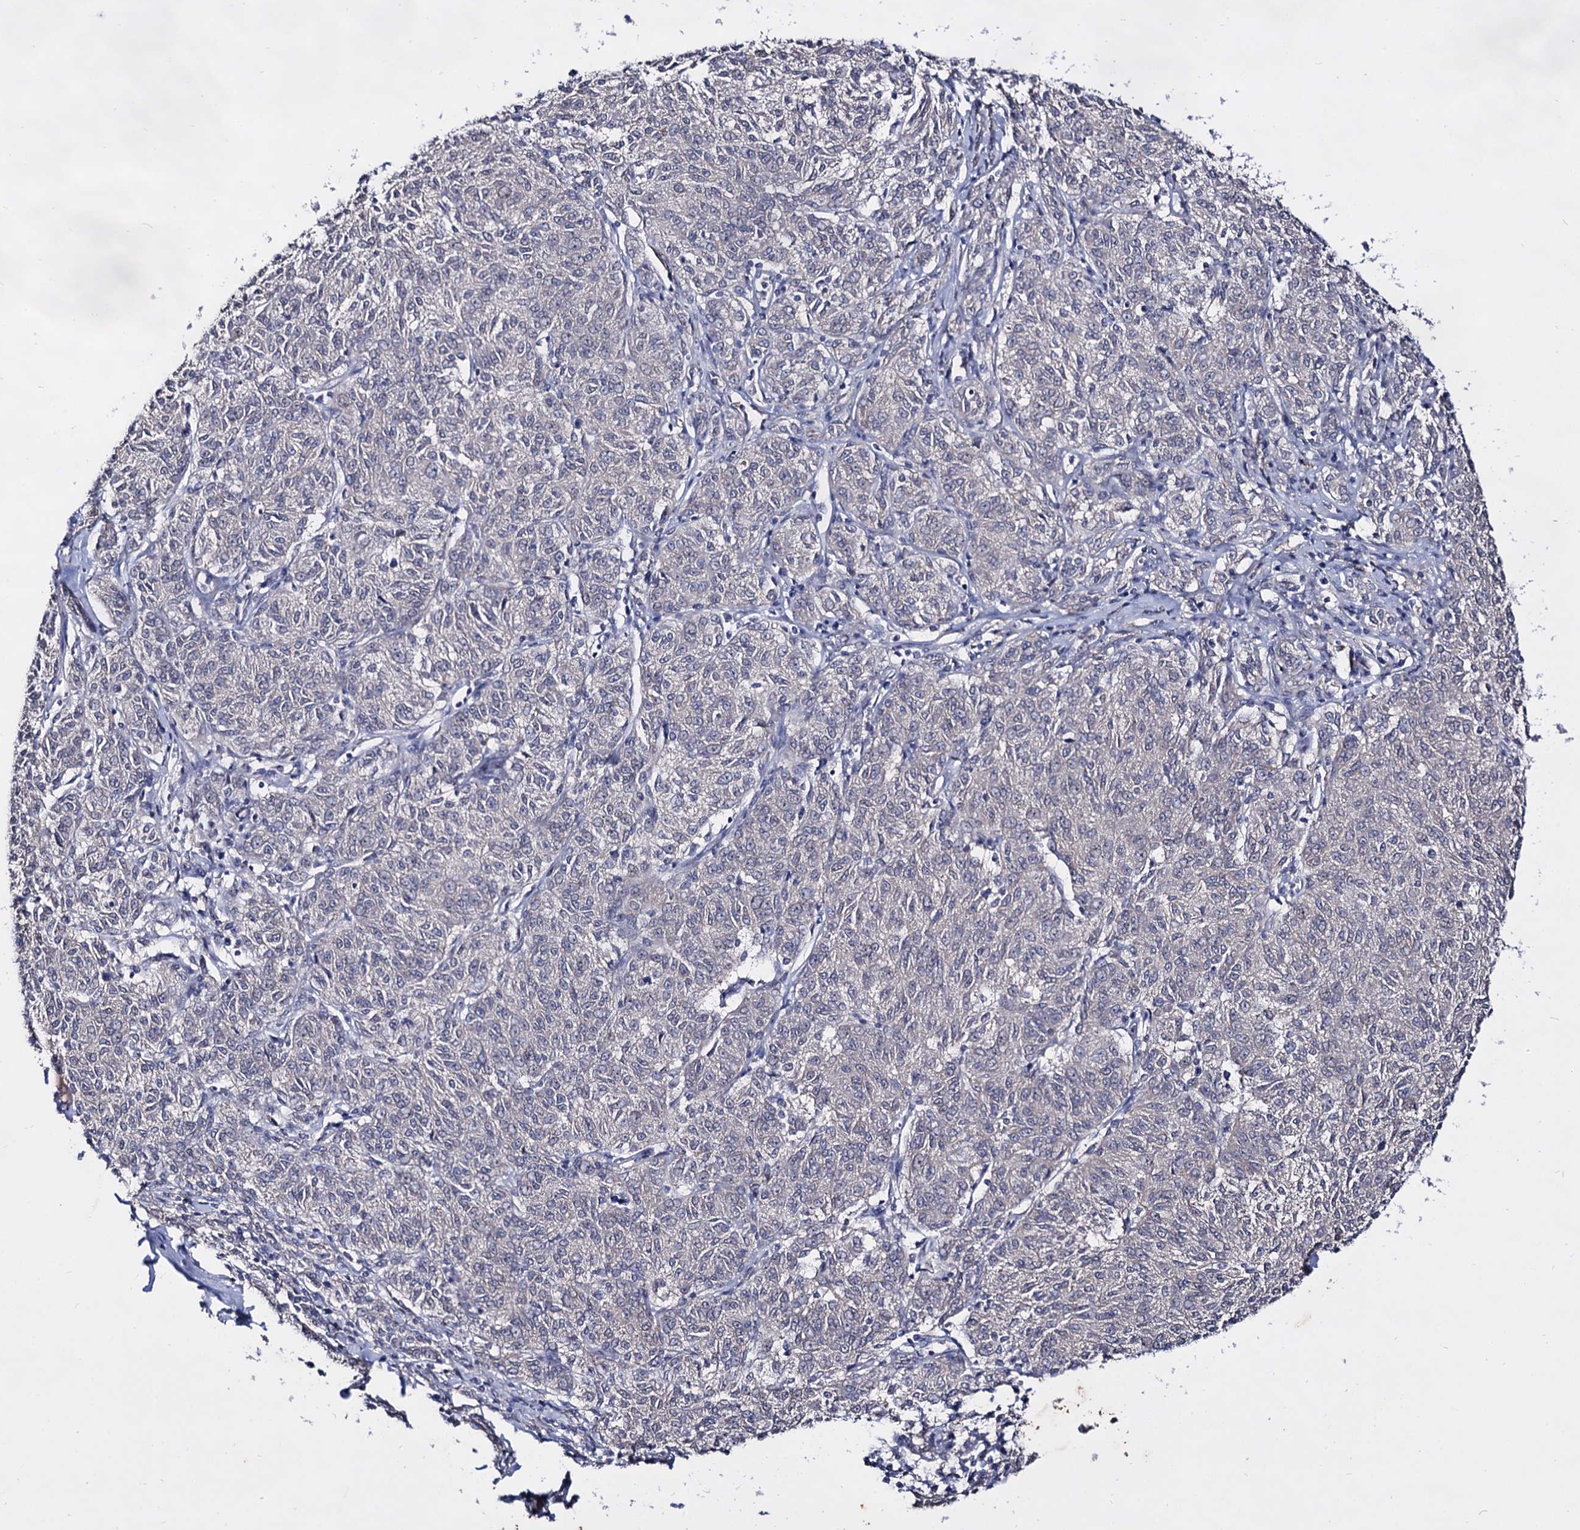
{"staining": {"intensity": "negative", "quantity": "none", "location": "none"}, "tissue": "melanoma", "cell_type": "Tumor cells", "image_type": "cancer", "snomed": [{"axis": "morphology", "description": "Malignant melanoma, NOS"}, {"axis": "topography", "description": "Skin"}], "caption": "DAB immunohistochemical staining of human melanoma demonstrates no significant positivity in tumor cells. (Brightfield microscopy of DAB (3,3'-diaminobenzidine) IHC at high magnification).", "gene": "ARFIP2", "patient": {"sex": "female", "age": 72}}